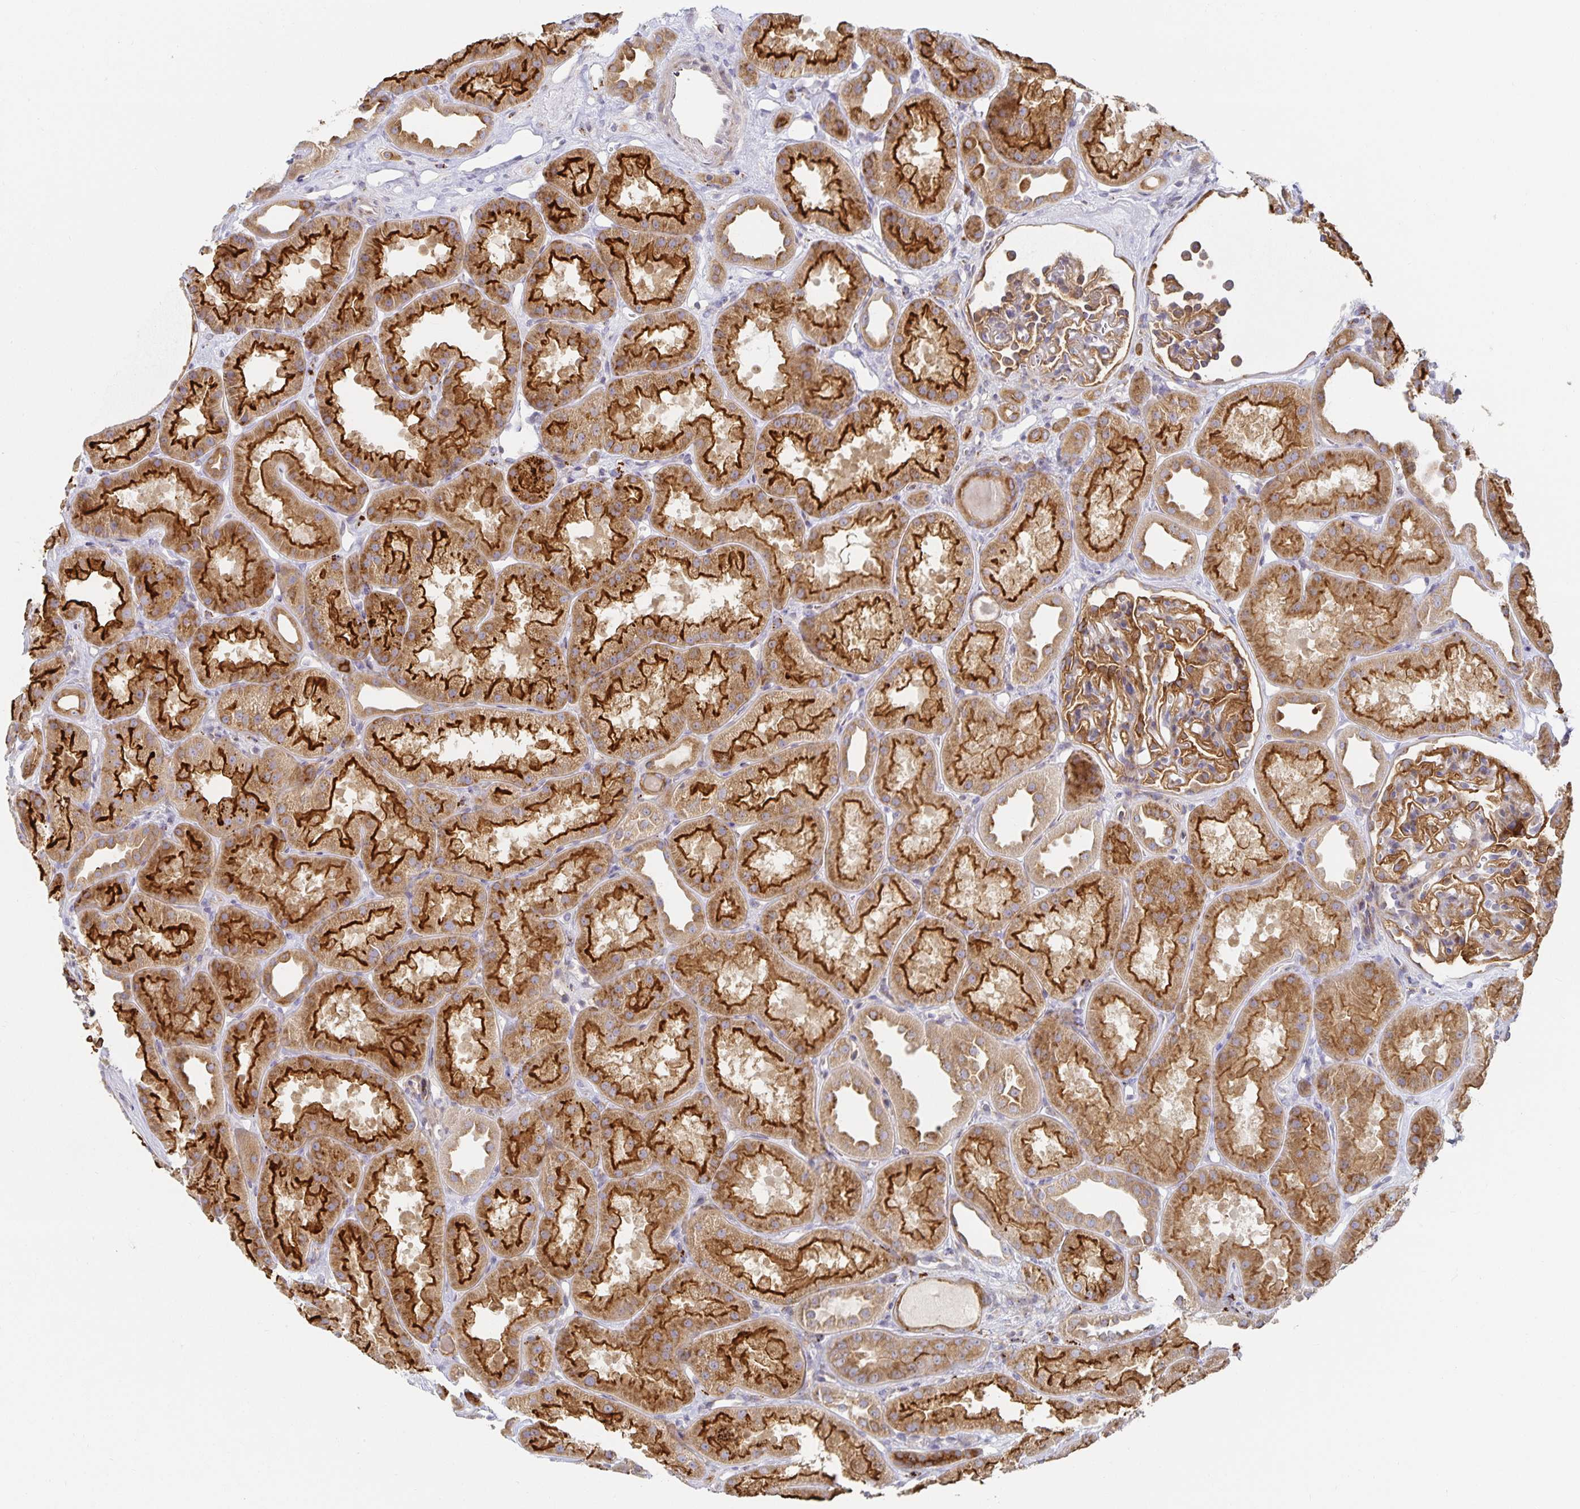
{"staining": {"intensity": "moderate", "quantity": ">75%", "location": "cytoplasmic/membranous"}, "tissue": "kidney", "cell_type": "Cells in glomeruli", "image_type": "normal", "snomed": [{"axis": "morphology", "description": "Normal tissue, NOS"}, {"axis": "topography", "description": "Kidney"}], "caption": "Brown immunohistochemical staining in normal kidney reveals moderate cytoplasmic/membranous staining in approximately >75% of cells in glomeruli.", "gene": "NOMO1", "patient": {"sex": "male", "age": 61}}